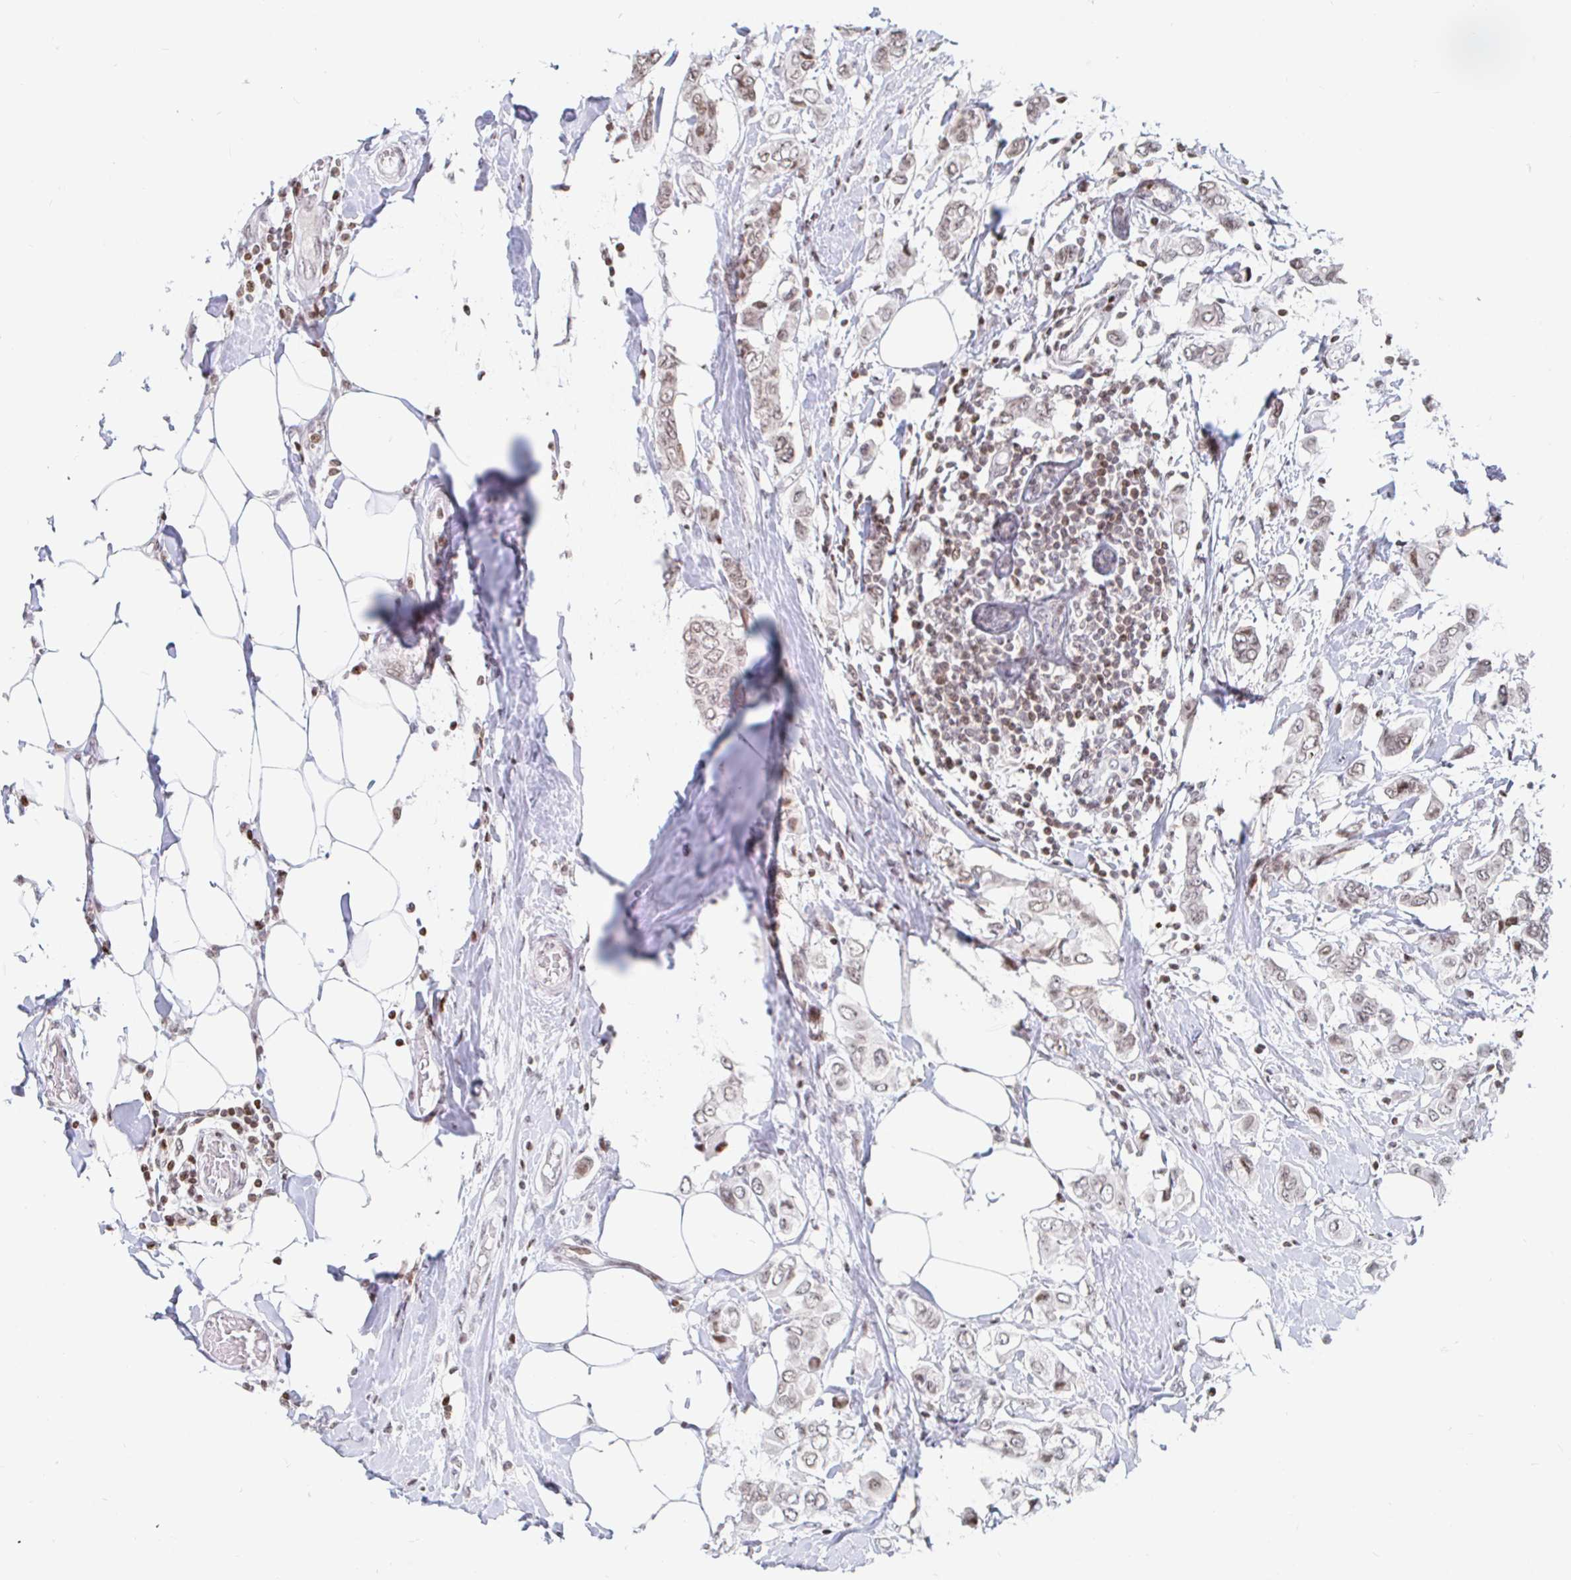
{"staining": {"intensity": "weak", "quantity": ">75%", "location": "nuclear"}, "tissue": "breast cancer", "cell_type": "Tumor cells", "image_type": "cancer", "snomed": [{"axis": "morphology", "description": "Lobular carcinoma"}, {"axis": "topography", "description": "Breast"}], "caption": "Immunohistochemical staining of lobular carcinoma (breast) exhibits weak nuclear protein expression in approximately >75% of tumor cells.", "gene": "HOXC10", "patient": {"sex": "female", "age": 51}}